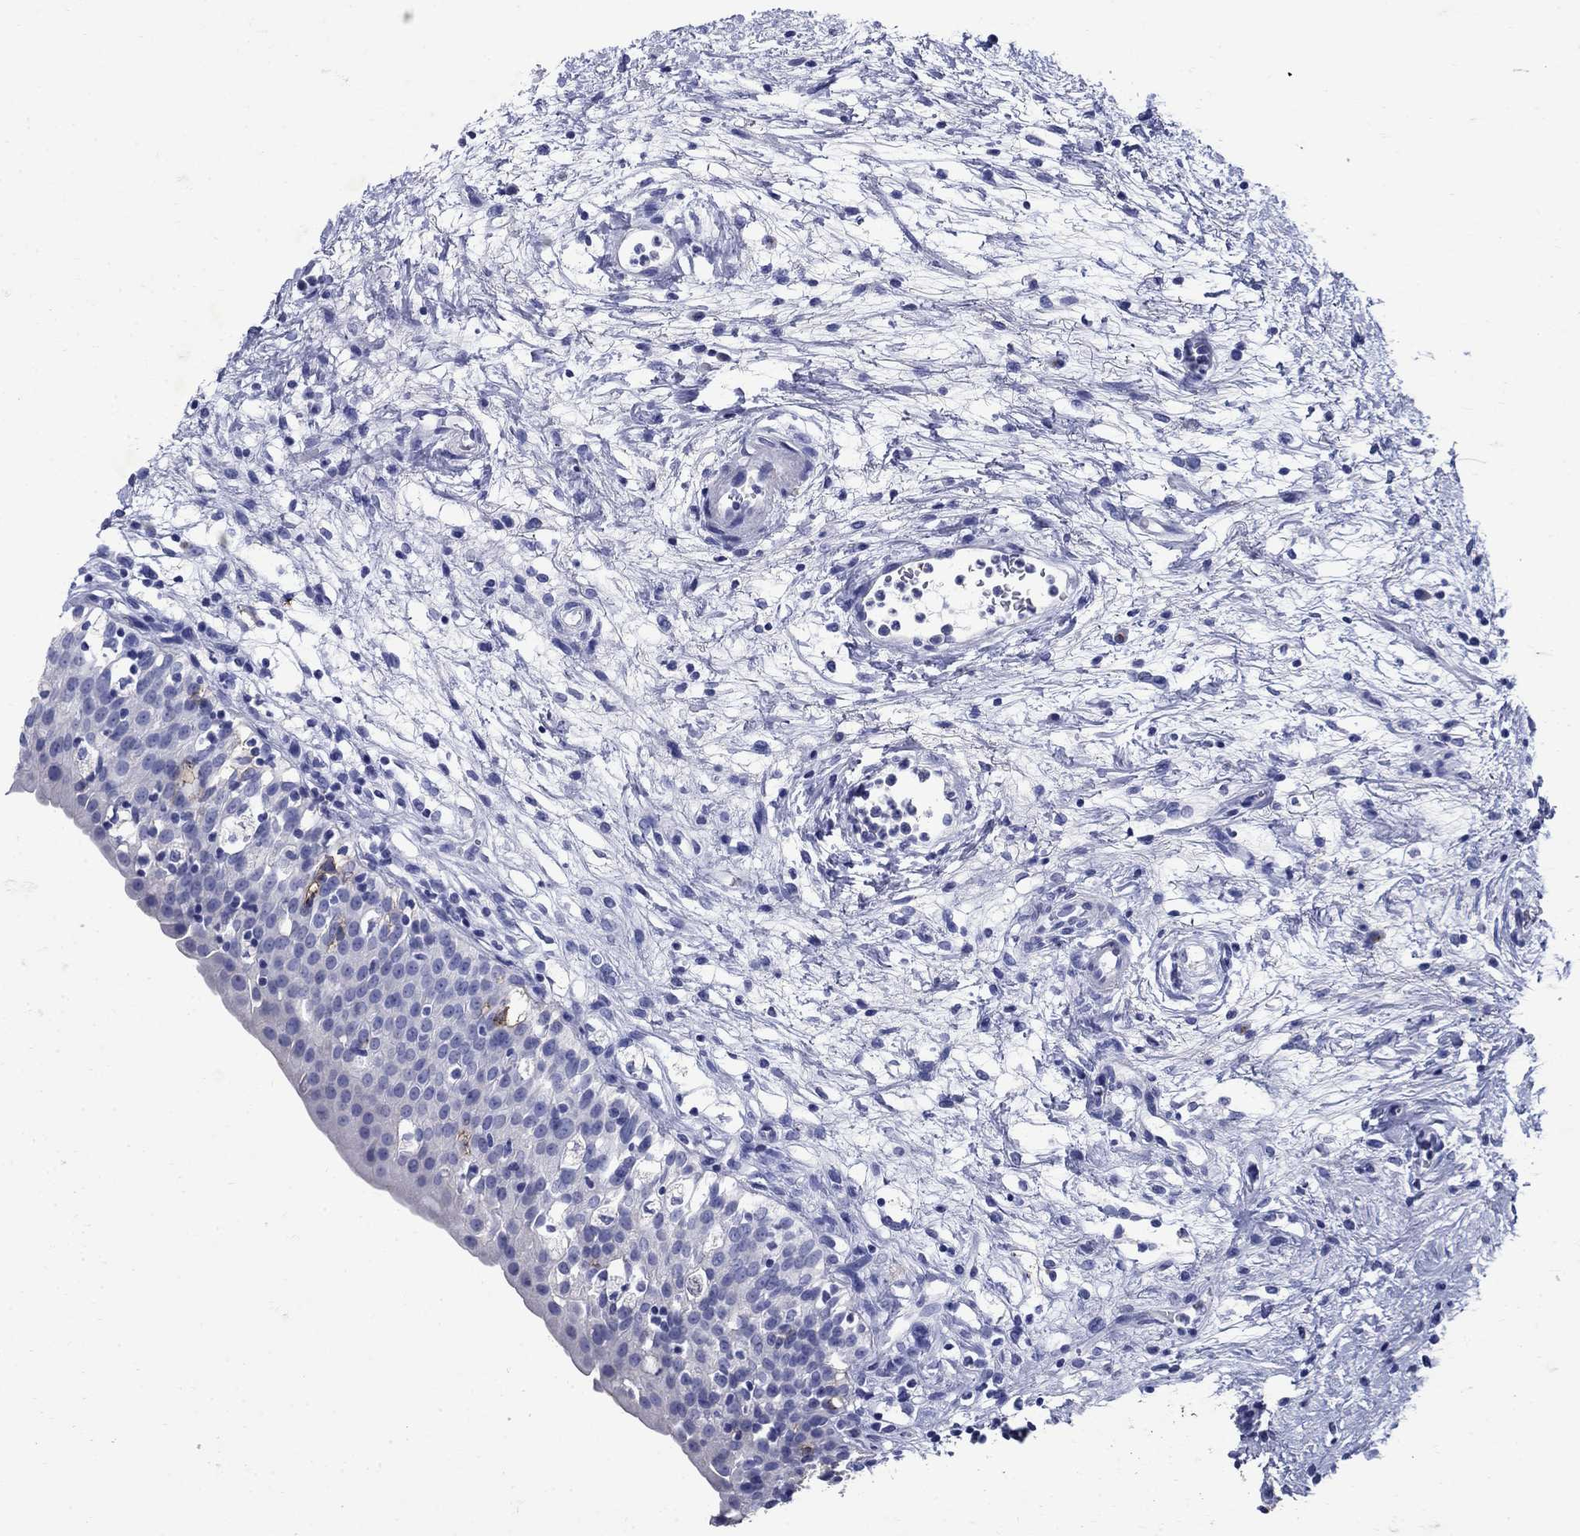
{"staining": {"intensity": "negative", "quantity": "none", "location": "none"}, "tissue": "urinary bladder", "cell_type": "Urothelial cells", "image_type": "normal", "snomed": [{"axis": "morphology", "description": "Normal tissue, NOS"}, {"axis": "topography", "description": "Urinary bladder"}], "caption": "The micrograph exhibits no staining of urothelial cells in normal urinary bladder.", "gene": "CD1A", "patient": {"sex": "male", "age": 76}}